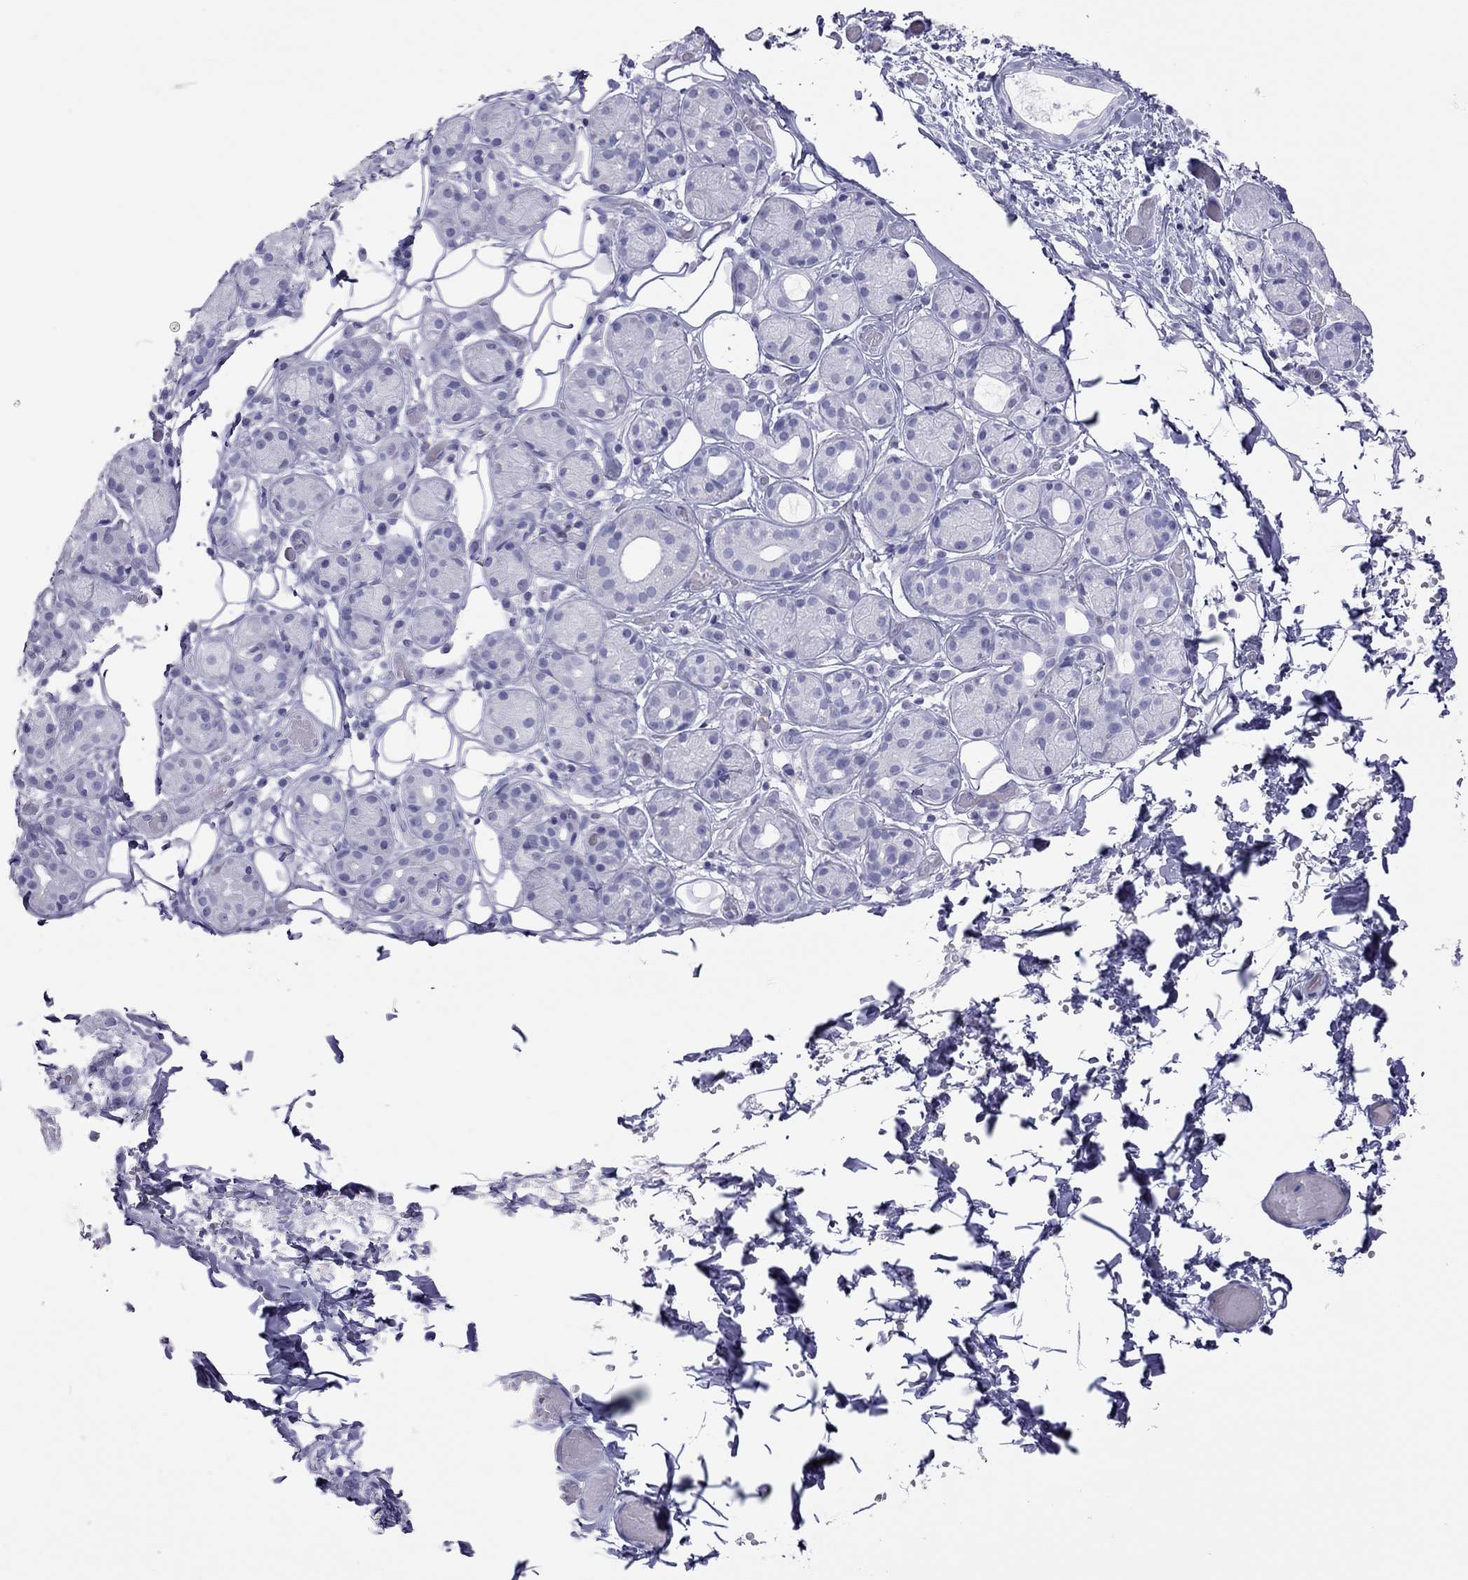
{"staining": {"intensity": "negative", "quantity": "none", "location": "none"}, "tissue": "salivary gland", "cell_type": "Glandular cells", "image_type": "normal", "snomed": [{"axis": "morphology", "description": "Normal tissue, NOS"}, {"axis": "topography", "description": "Salivary gland"}, {"axis": "topography", "description": "Peripheral nerve tissue"}], "caption": "Glandular cells show no significant staining in normal salivary gland.", "gene": "STAG3", "patient": {"sex": "male", "age": 71}}